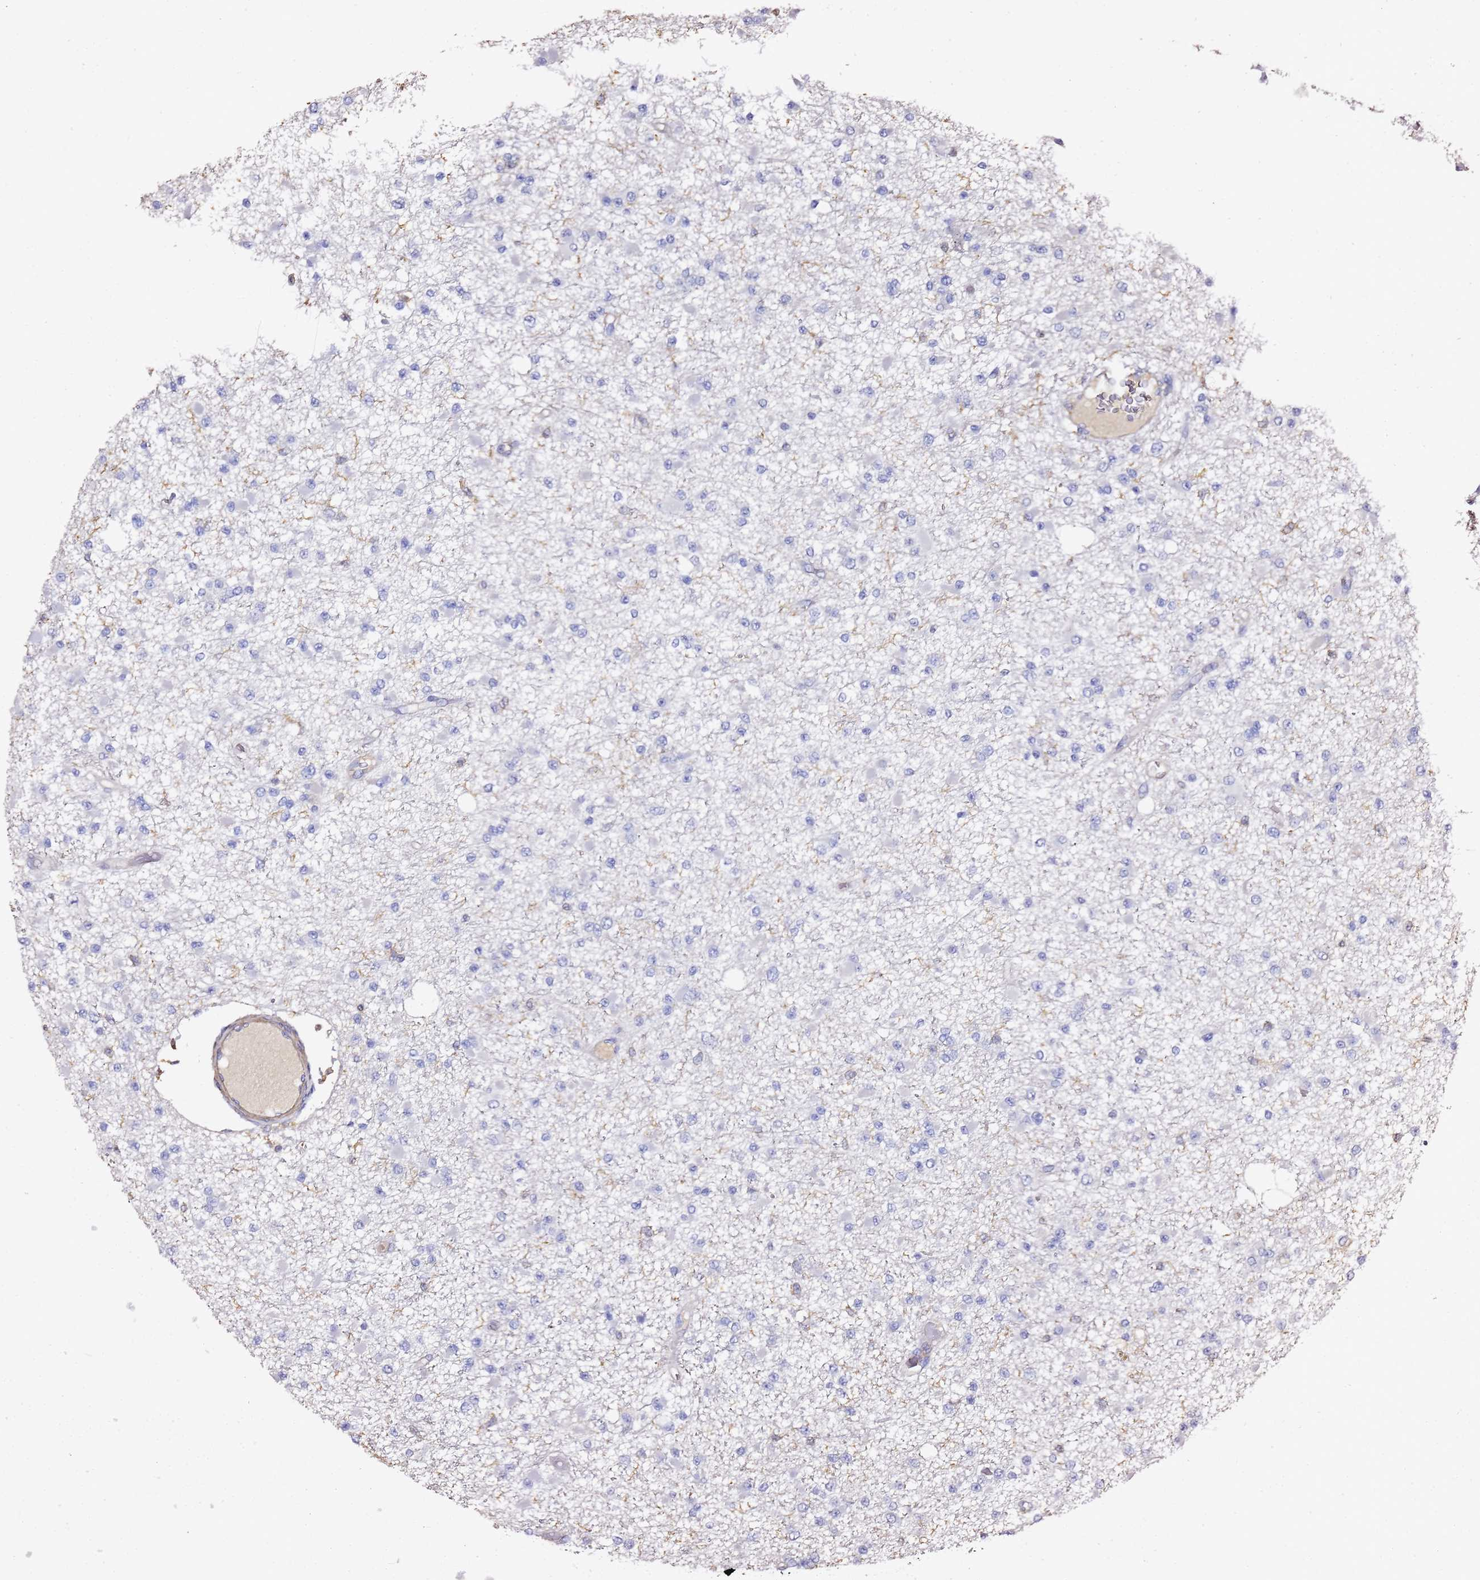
{"staining": {"intensity": "negative", "quantity": "none", "location": "none"}, "tissue": "glioma", "cell_type": "Tumor cells", "image_type": "cancer", "snomed": [{"axis": "morphology", "description": "Glioma, malignant, Low grade"}, {"axis": "topography", "description": "Brain"}], "caption": "This is a histopathology image of immunohistochemistry staining of glioma, which shows no expression in tumor cells.", "gene": "ZFP36L2", "patient": {"sex": "female", "age": 22}}